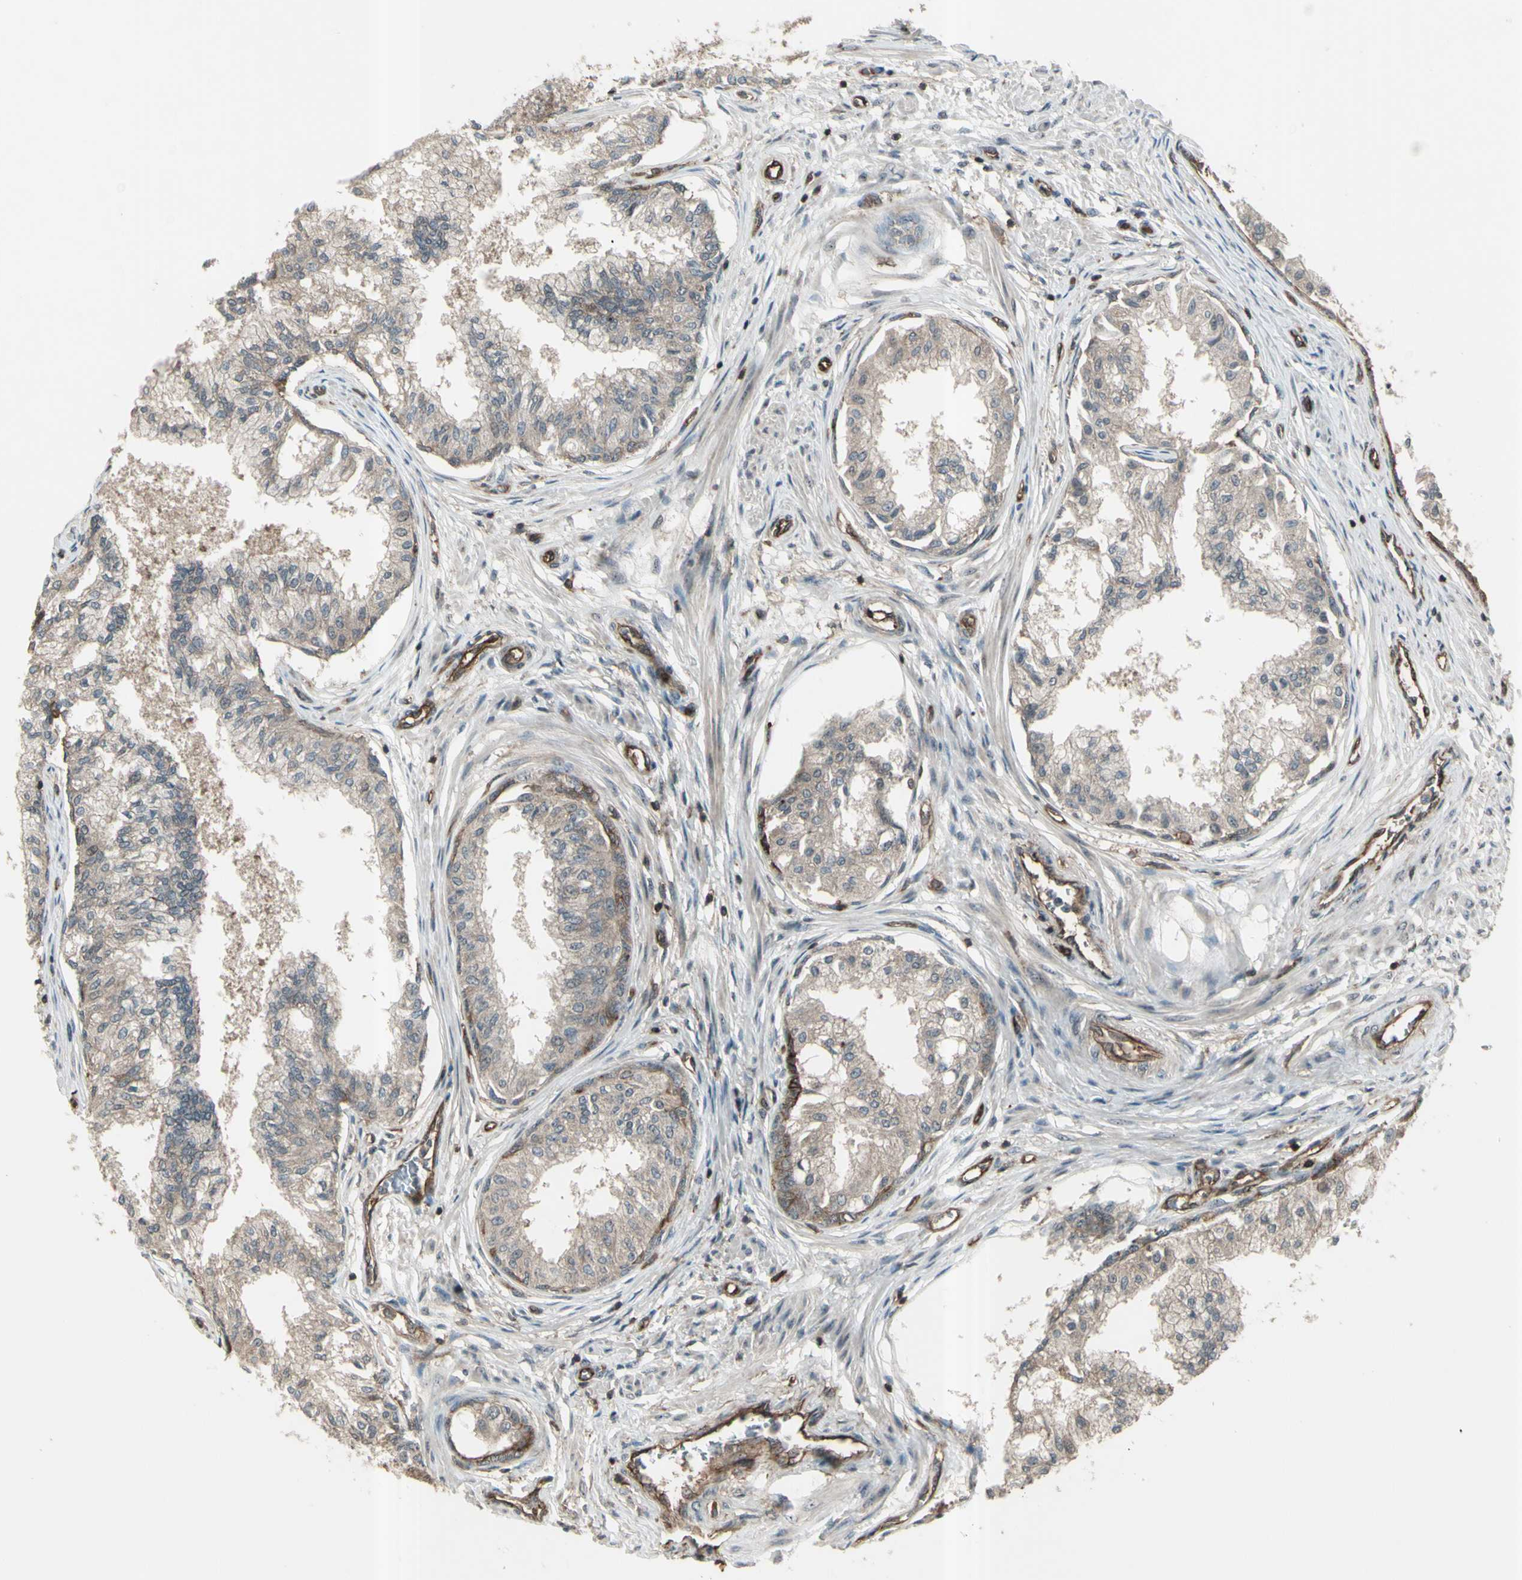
{"staining": {"intensity": "weak", "quantity": ">75%", "location": "cytoplasmic/membranous"}, "tissue": "prostate", "cell_type": "Glandular cells", "image_type": "normal", "snomed": [{"axis": "morphology", "description": "Normal tissue, NOS"}, {"axis": "topography", "description": "Prostate"}, {"axis": "topography", "description": "Seminal veicle"}], "caption": "A photomicrograph of human prostate stained for a protein reveals weak cytoplasmic/membranous brown staining in glandular cells.", "gene": "FXYD5", "patient": {"sex": "male", "age": 60}}